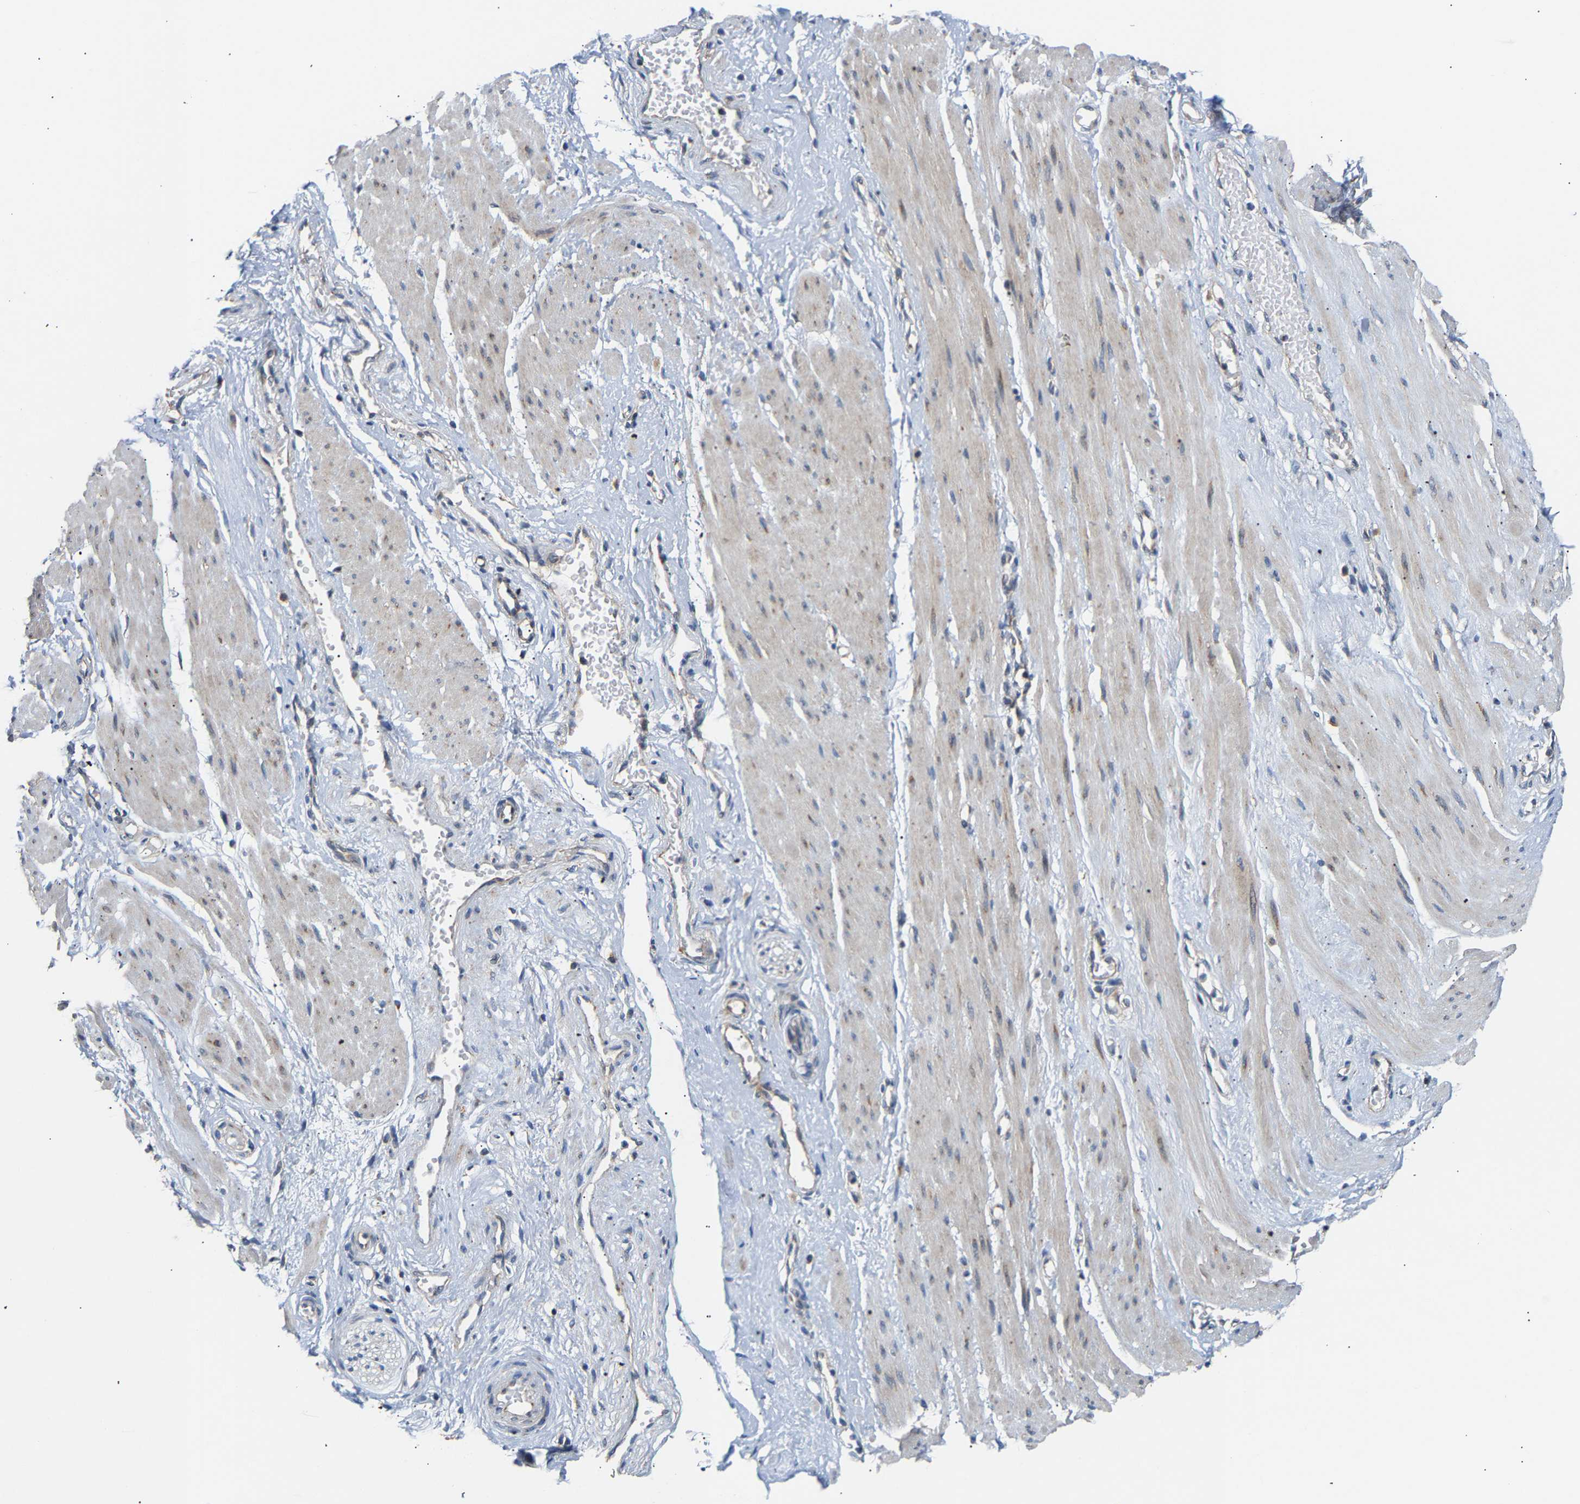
{"staining": {"intensity": "weak", "quantity": ">75%", "location": "cytoplasmic/membranous"}, "tissue": "adipose tissue", "cell_type": "Adipocytes", "image_type": "normal", "snomed": [{"axis": "morphology", "description": "Normal tissue, NOS"}, {"axis": "topography", "description": "Soft tissue"}, {"axis": "topography", "description": "Vascular tissue"}], "caption": "Protein expression analysis of unremarkable human adipose tissue reveals weak cytoplasmic/membranous expression in approximately >75% of adipocytes.", "gene": "TMEM168", "patient": {"sex": "female", "age": 35}}